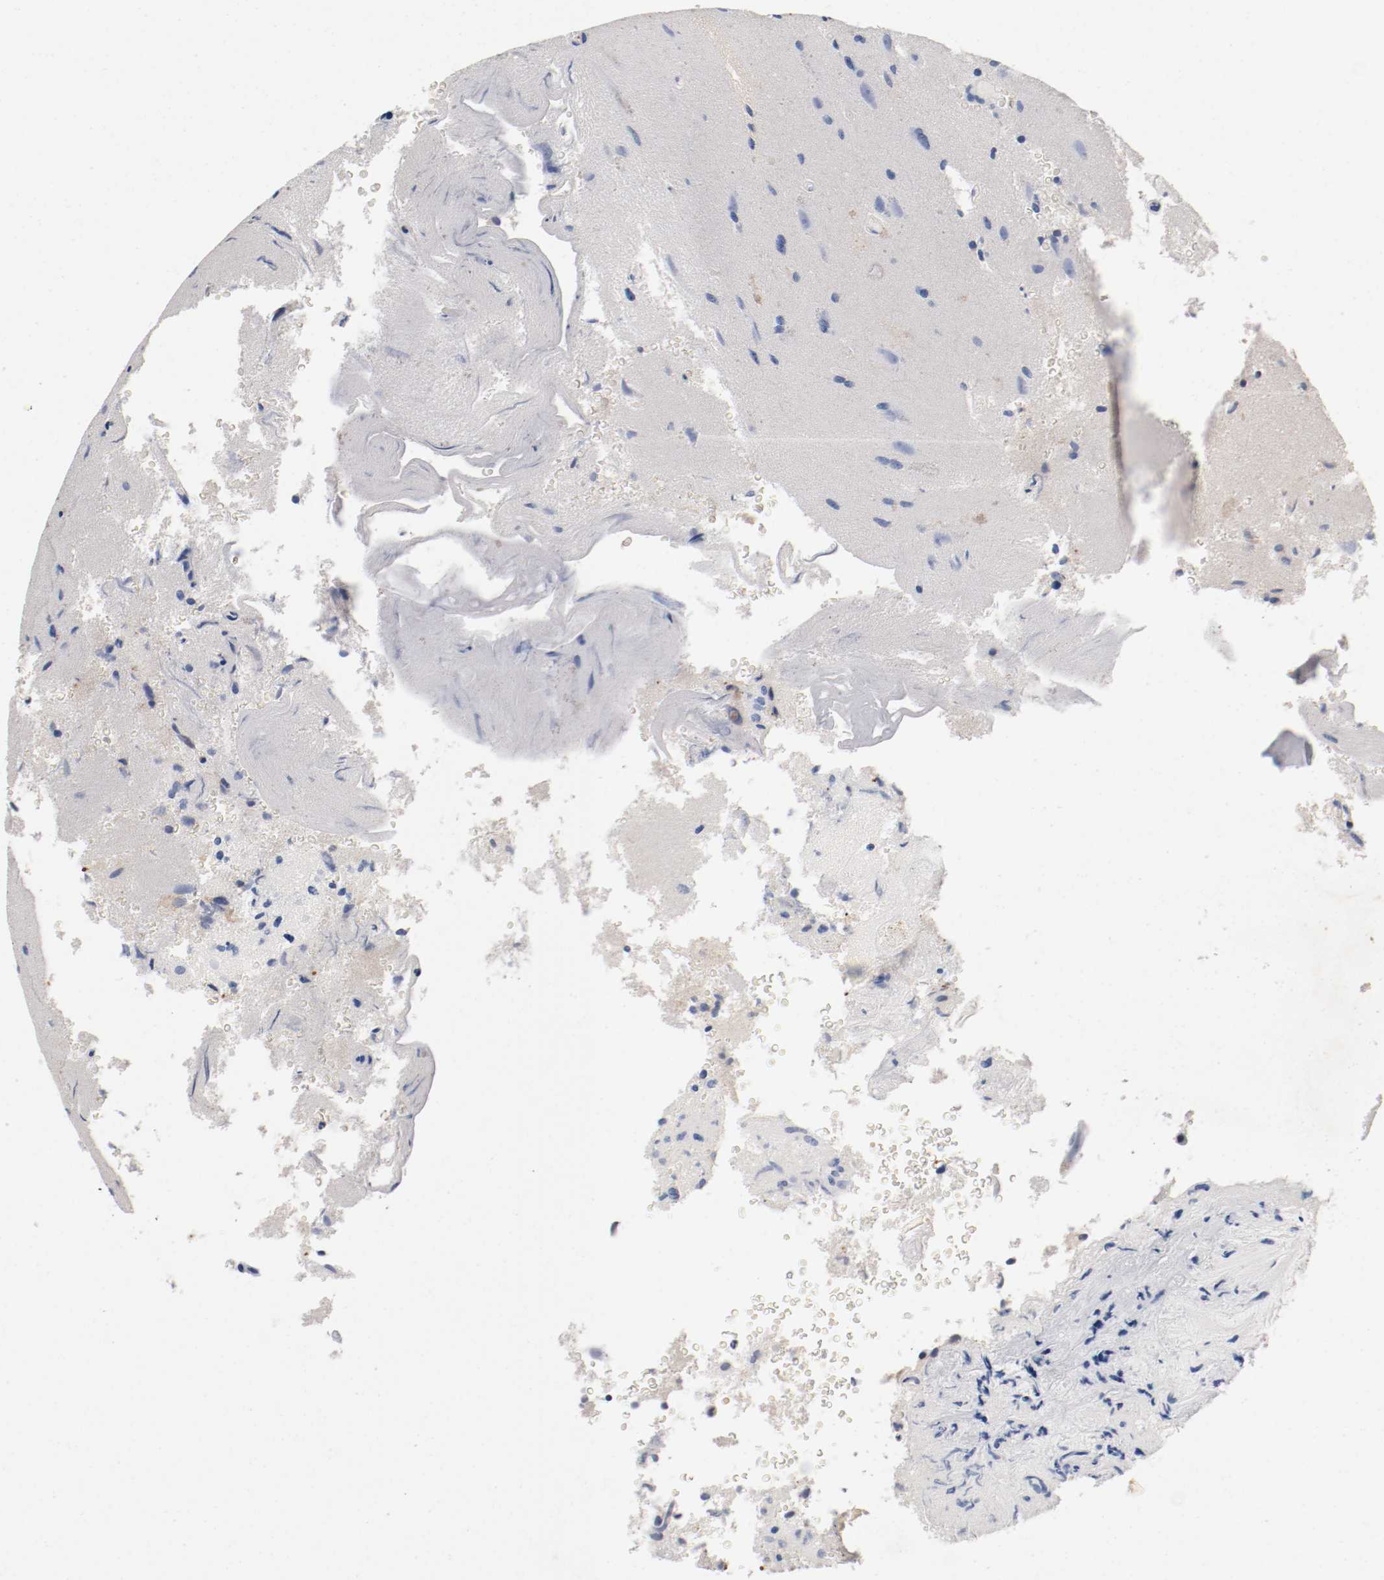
{"staining": {"intensity": "negative", "quantity": "none", "location": "none"}, "tissue": "glioma", "cell_type": "Tumor cells", "image_type": "cancer", "snomed": [{"axis": "morphology", "description": "Normal tissue, NOS"}, {"axis": "morphology", "description": "Glioma, malignant, High grade"}, {"axis": "topography", "description": "Cerebral cortex"}], "caption": "Micrograph shows no protein positivity in tumor cells of glioma tissue.", "gene": "PIM1", "patient": {"sex": "male", "age": 75}}